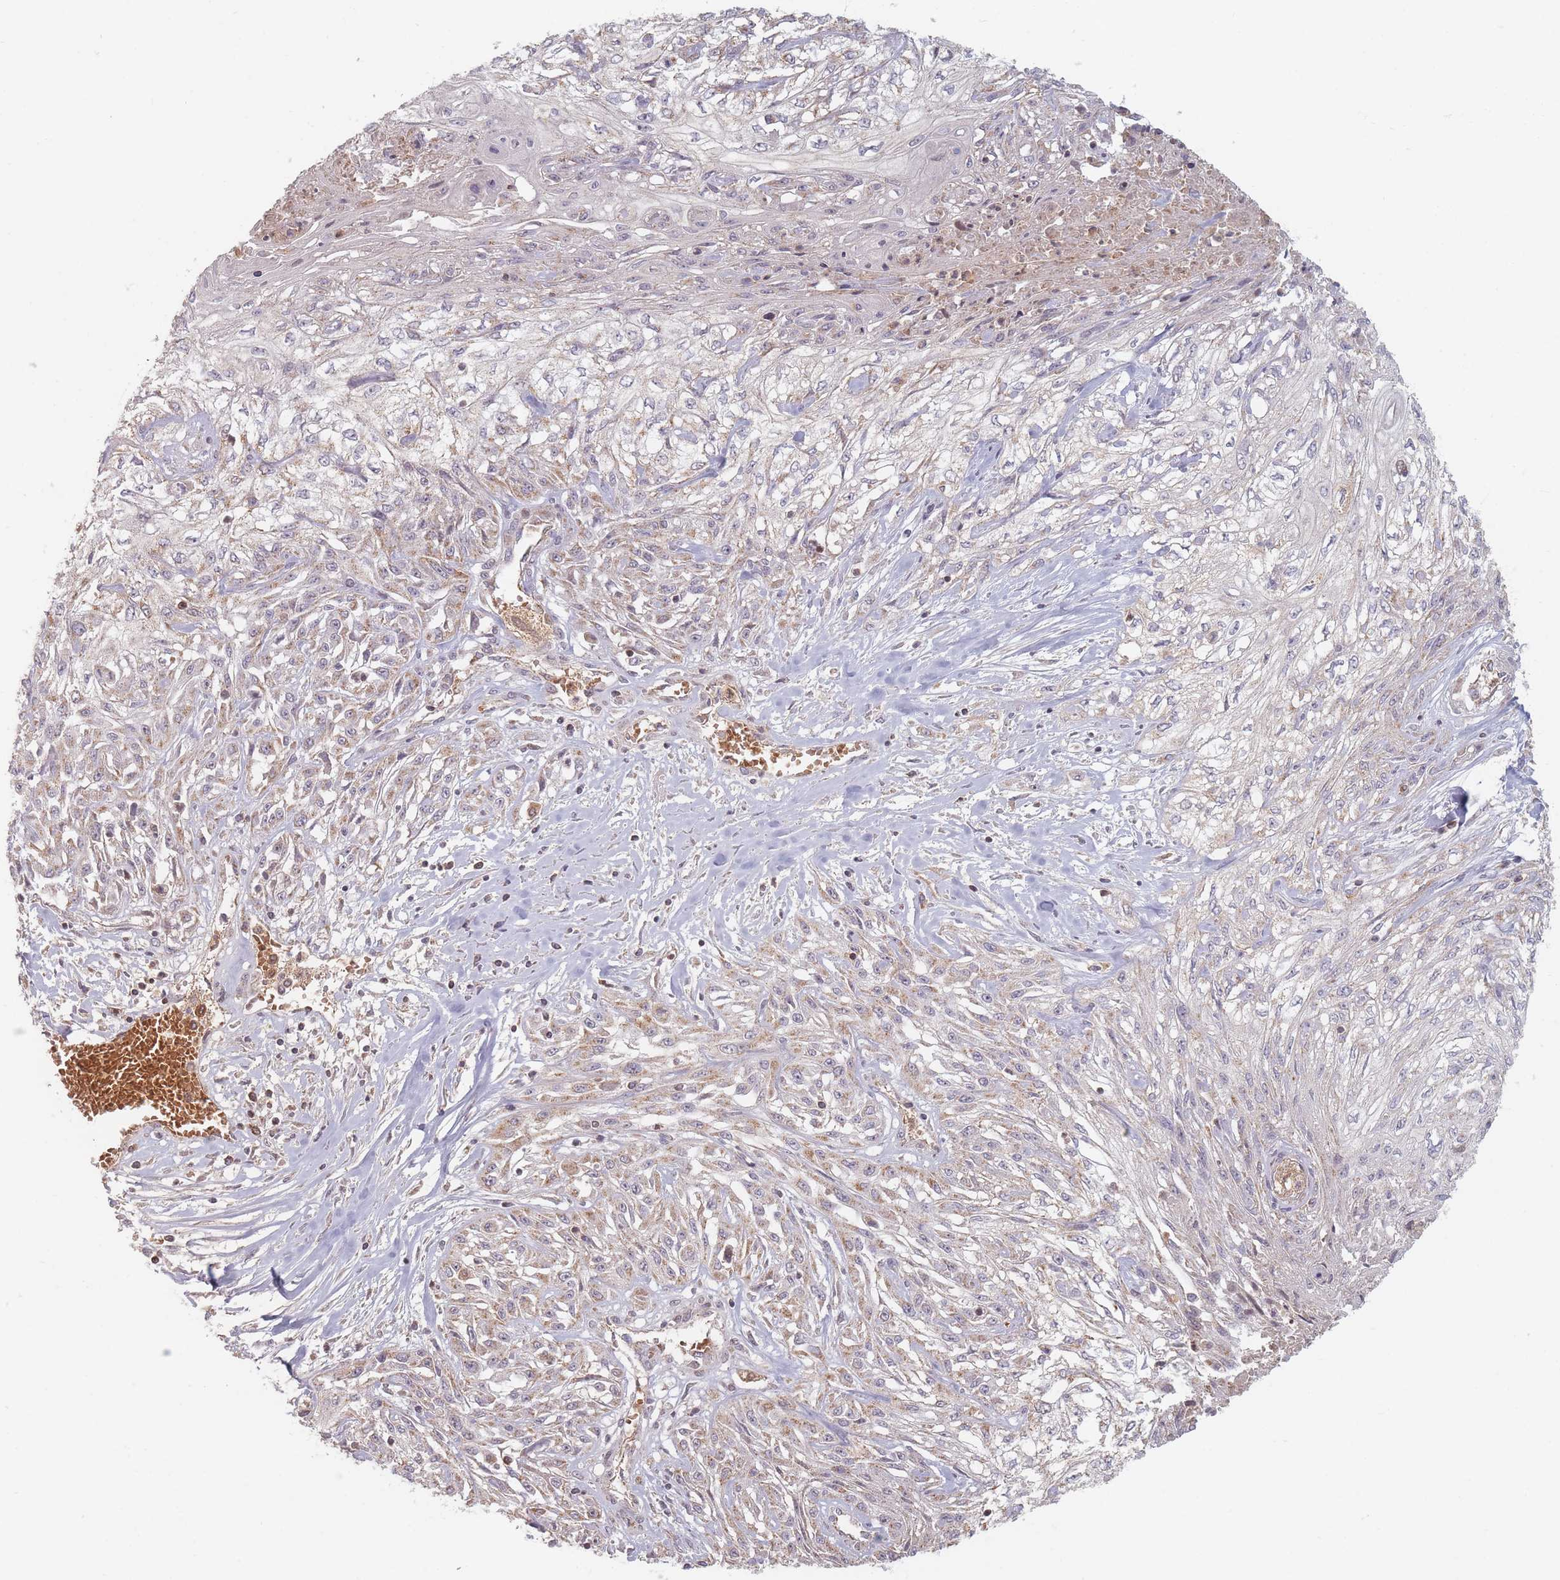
{"staining": {"intensity": "weak", "quantity": "<25%", "location": "cytoplasmic/membranous"}, "tissue": "skin cancer", "cell_type": "Tumor cells", "image_type": "cancer", "snomed": [{"axis": "morphology", "description": "Squamous cell carcinoma, NOS"}, {"axis": "morphology", "description": "Squamous cell carcinoma, metastatic, NOS"}, {"axis": "topography", "description": "Skin"}, {"axis": "topography", "description": "Lymph node"}], "caption": "A micrograph of skin cancer stained for a protein exhibits no brown staining in tumor cells.", "gene": "OR2M4", "patient": {"sex": "male", "age": 75}}